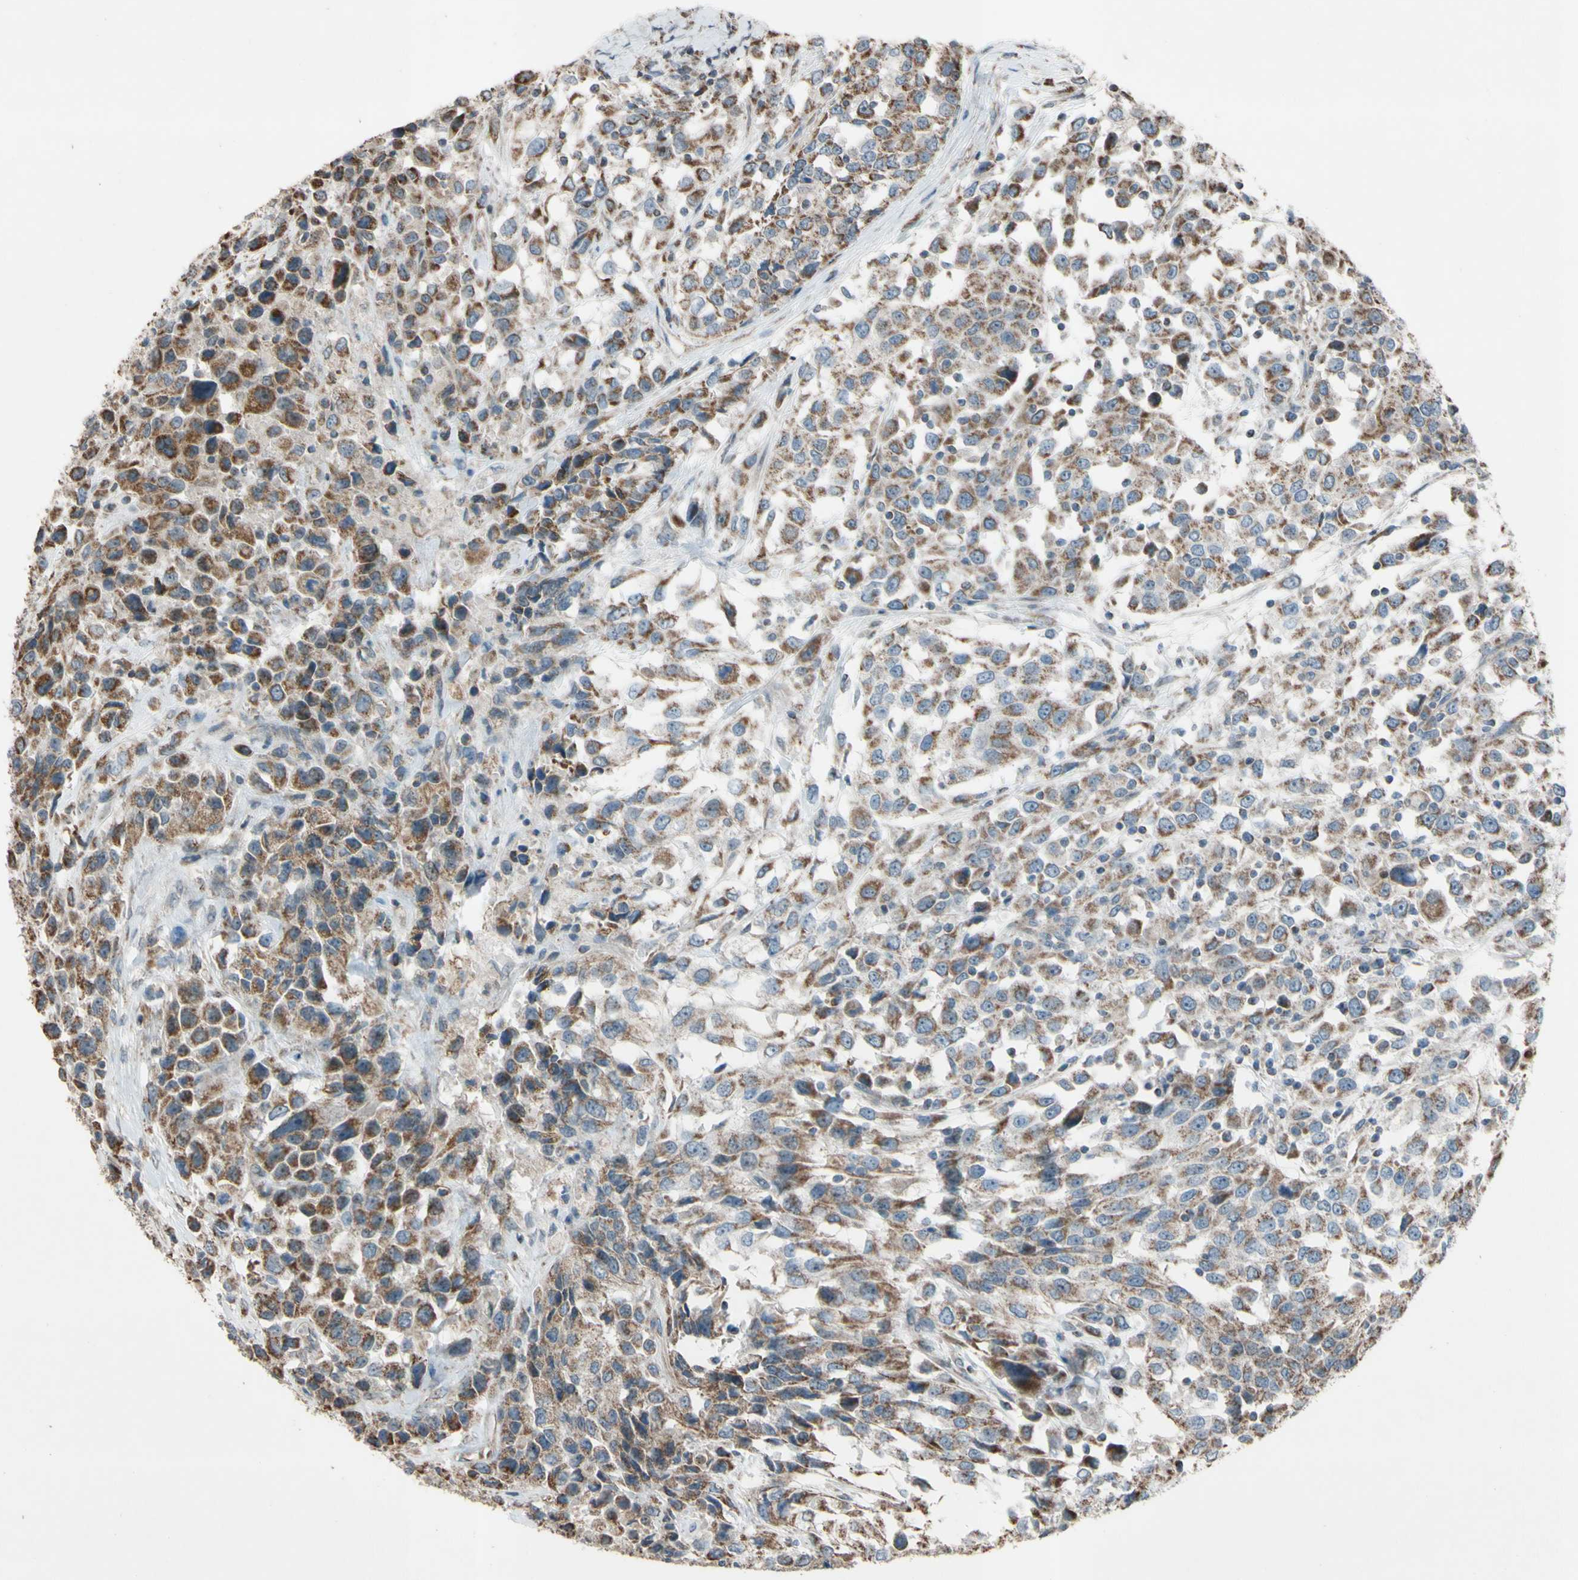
{"staining": {"intensity": "moderate", "quantity": ">75%", "location": "cytoplasmic/membranous"}, "tissue": "urothelial cancer", "cell_type": "Tumor cells", "image_type": "cancer", "snomed": [{"axis": "morphology", "description": "Urothelial carcinoma, High grade"}, {"axis": "topography", "description": "Urinary bladder"}], "caption": "Protein expression analysis of human urothelial cancer reveals moderate cytoplasmic/membranous expression in approximately >75% of tumor cells.", "gene": "ACOT8", "patient": {"sex": "female", "age": 80}}